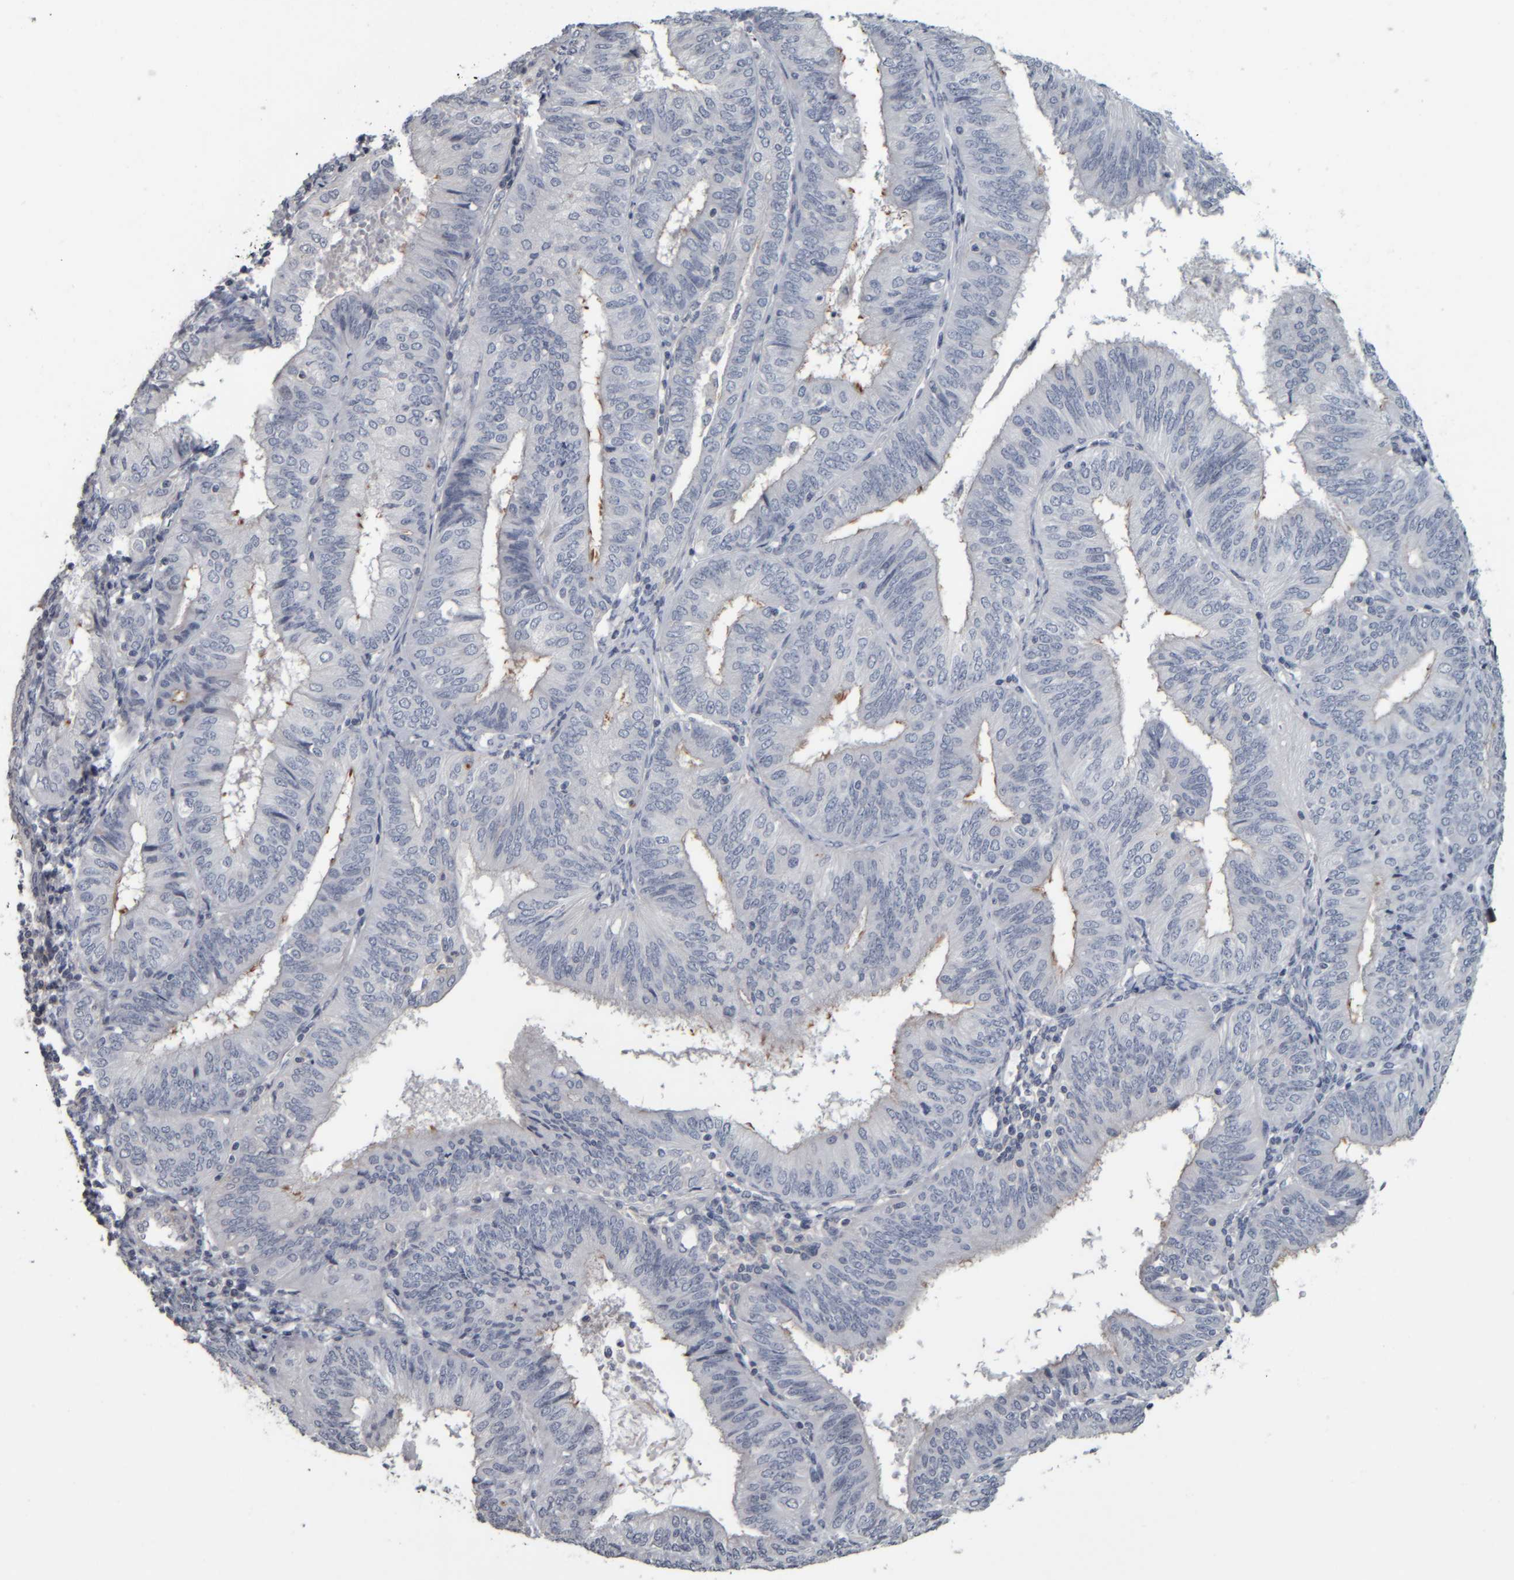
{"staining": {"intensity": "negative", "quantity": "none", "location": "none"}, "tissue": "endometrial cancer", "cell_type": "Tumor cells", "image_type": "cancer", "snomed": [{"axis": "morphology", "description": "Adenocarcinoma, NOS"}, {"axis": "topography", "description": "Endometrium"}], "caption": "Tumor cells show no significant protein expression in adenocarcinoma (endometrial). Brightfield microscopy of immunohistochemistry stained with DAB (brown) and hematoxylin (blue), captured at high magnification.", "gene": "CAVIN4", "patient": {"sex": "female", "age": 58}}